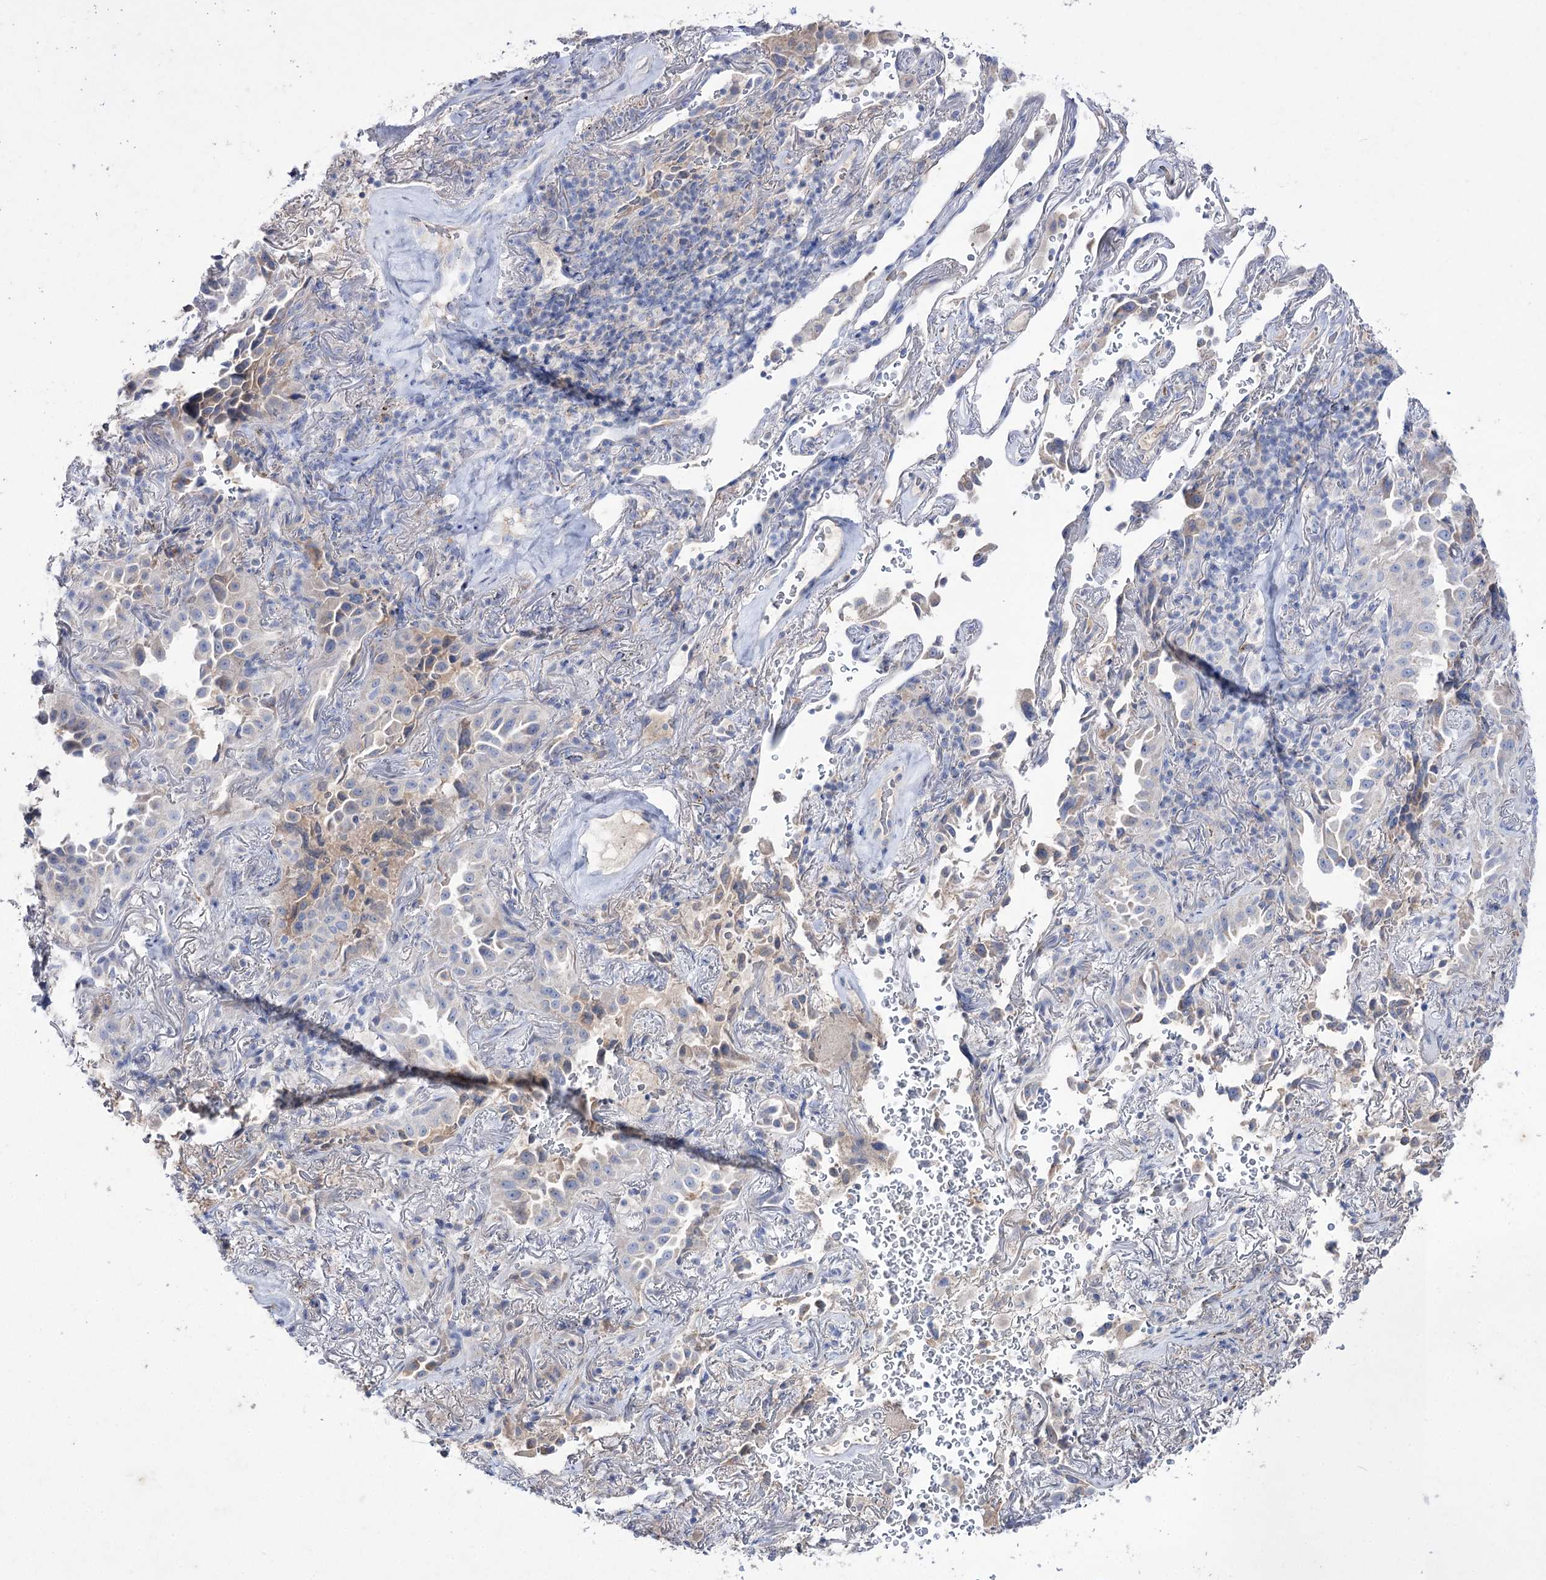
{"staining": {"intensity": "negative", "quantity": "none", "location": "none"}, "tissue": "lung cancer", "cell_type": "Tumor cells", "image_type": "cancer", "snomed": [{"axis": "morphology", "description": "Adenocarcinoma, NOS"}, {"axis": "topography", "description": "Lung"}], "caption": "Micrograph shows no significant protein expression in tumor cells of lung cancer.", "gene": "NAGLU", "patient": {"sex": "female", "age": 69}}